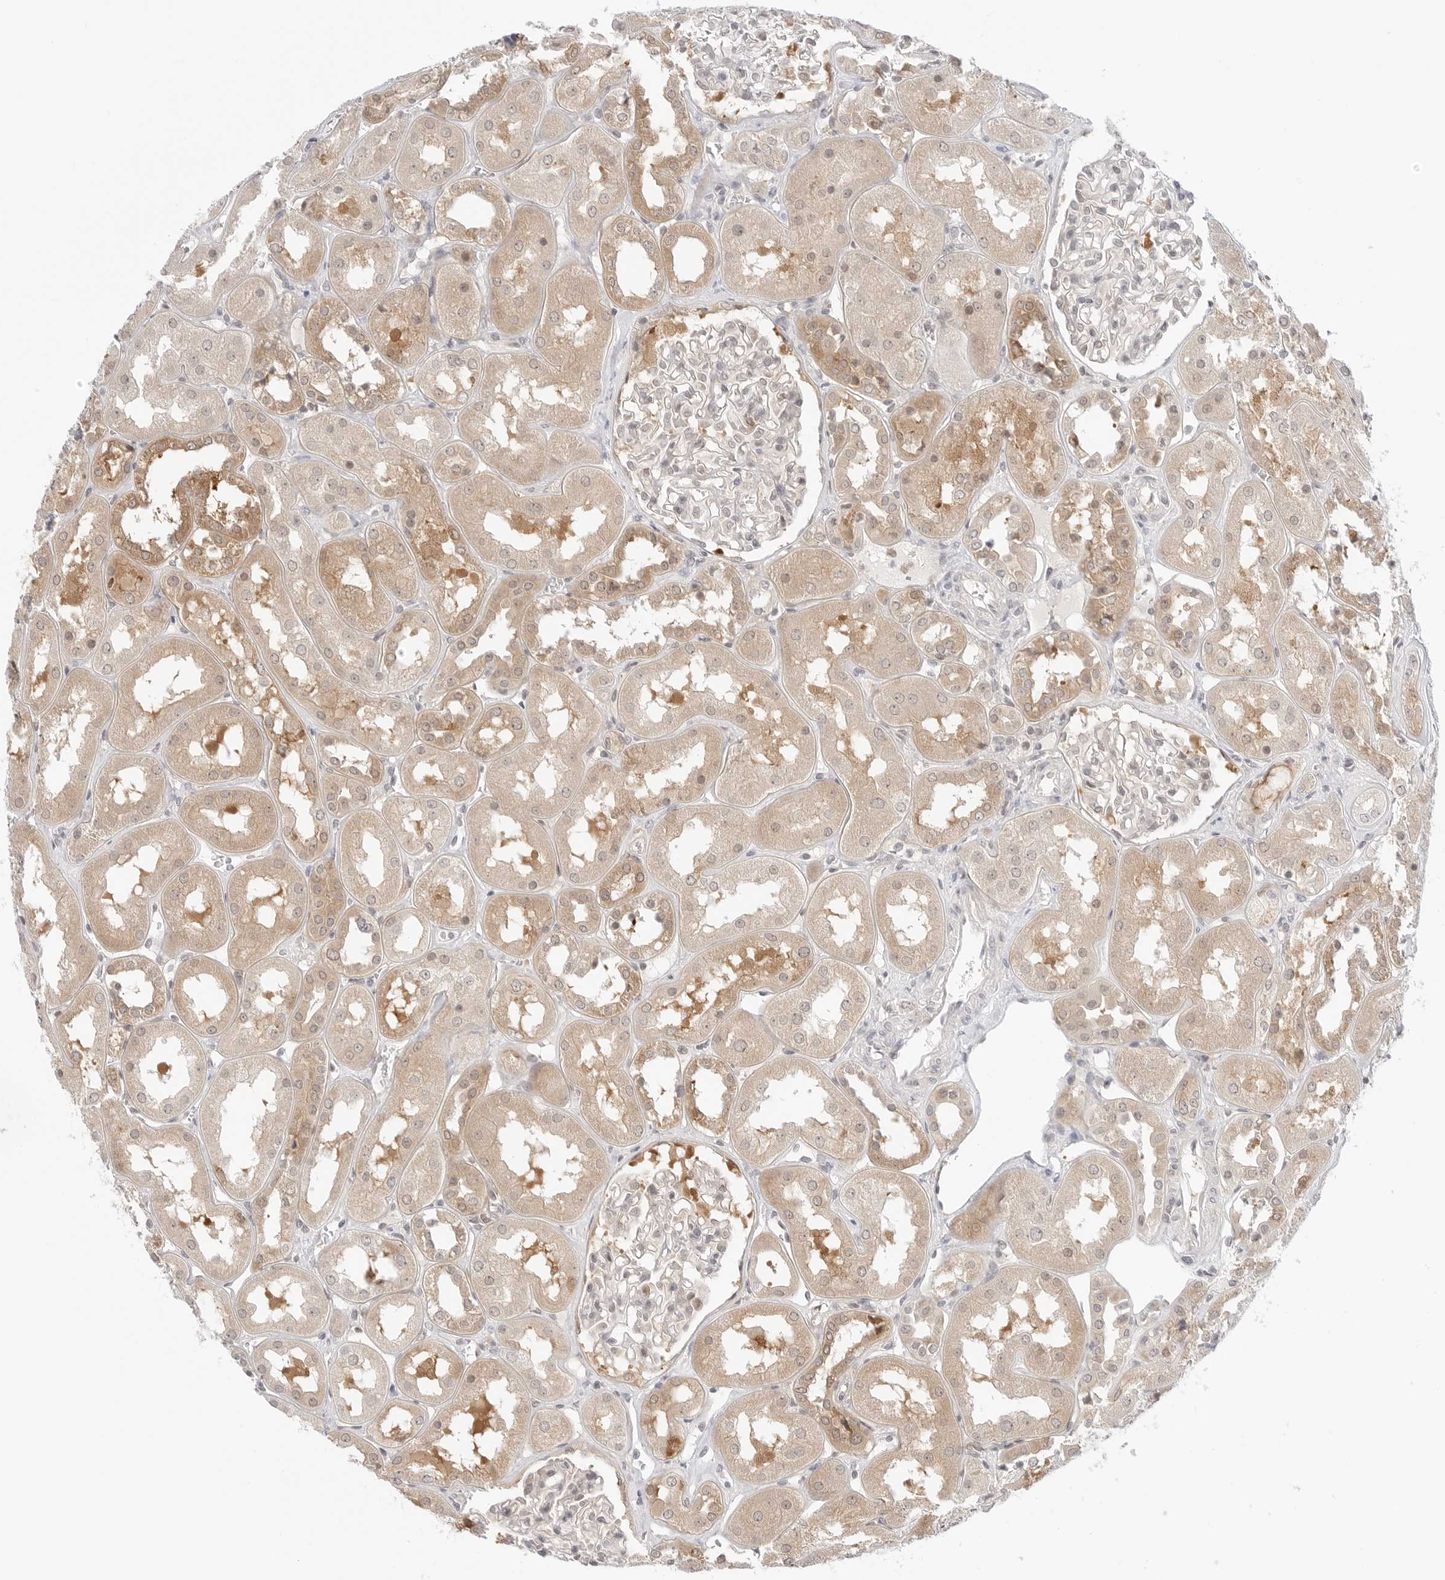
{"staining": {"intensity": "negative", "quantity": "none", "location": "none"}, "tissue": "kidney", "cell_type": "Cells in glomeruli", "image_type": "normal", "snomed": [{"axis": "morphology", "description": "Normal tissue, NOS"}, {"axis": "topography", "description": "Kidney"}], "caption": "Immunohistochemical staining of normal human kidney demonstrates no significant staining in cells in glomeruli. (Stains: DAB (3,3'-diaminobenzidine) IHC with hematoxylin counter stain, Microscopy: brightfield microscopy at high magnification).", "gene": "NUDC", "patient": {"sex": "male", "age": 70}}